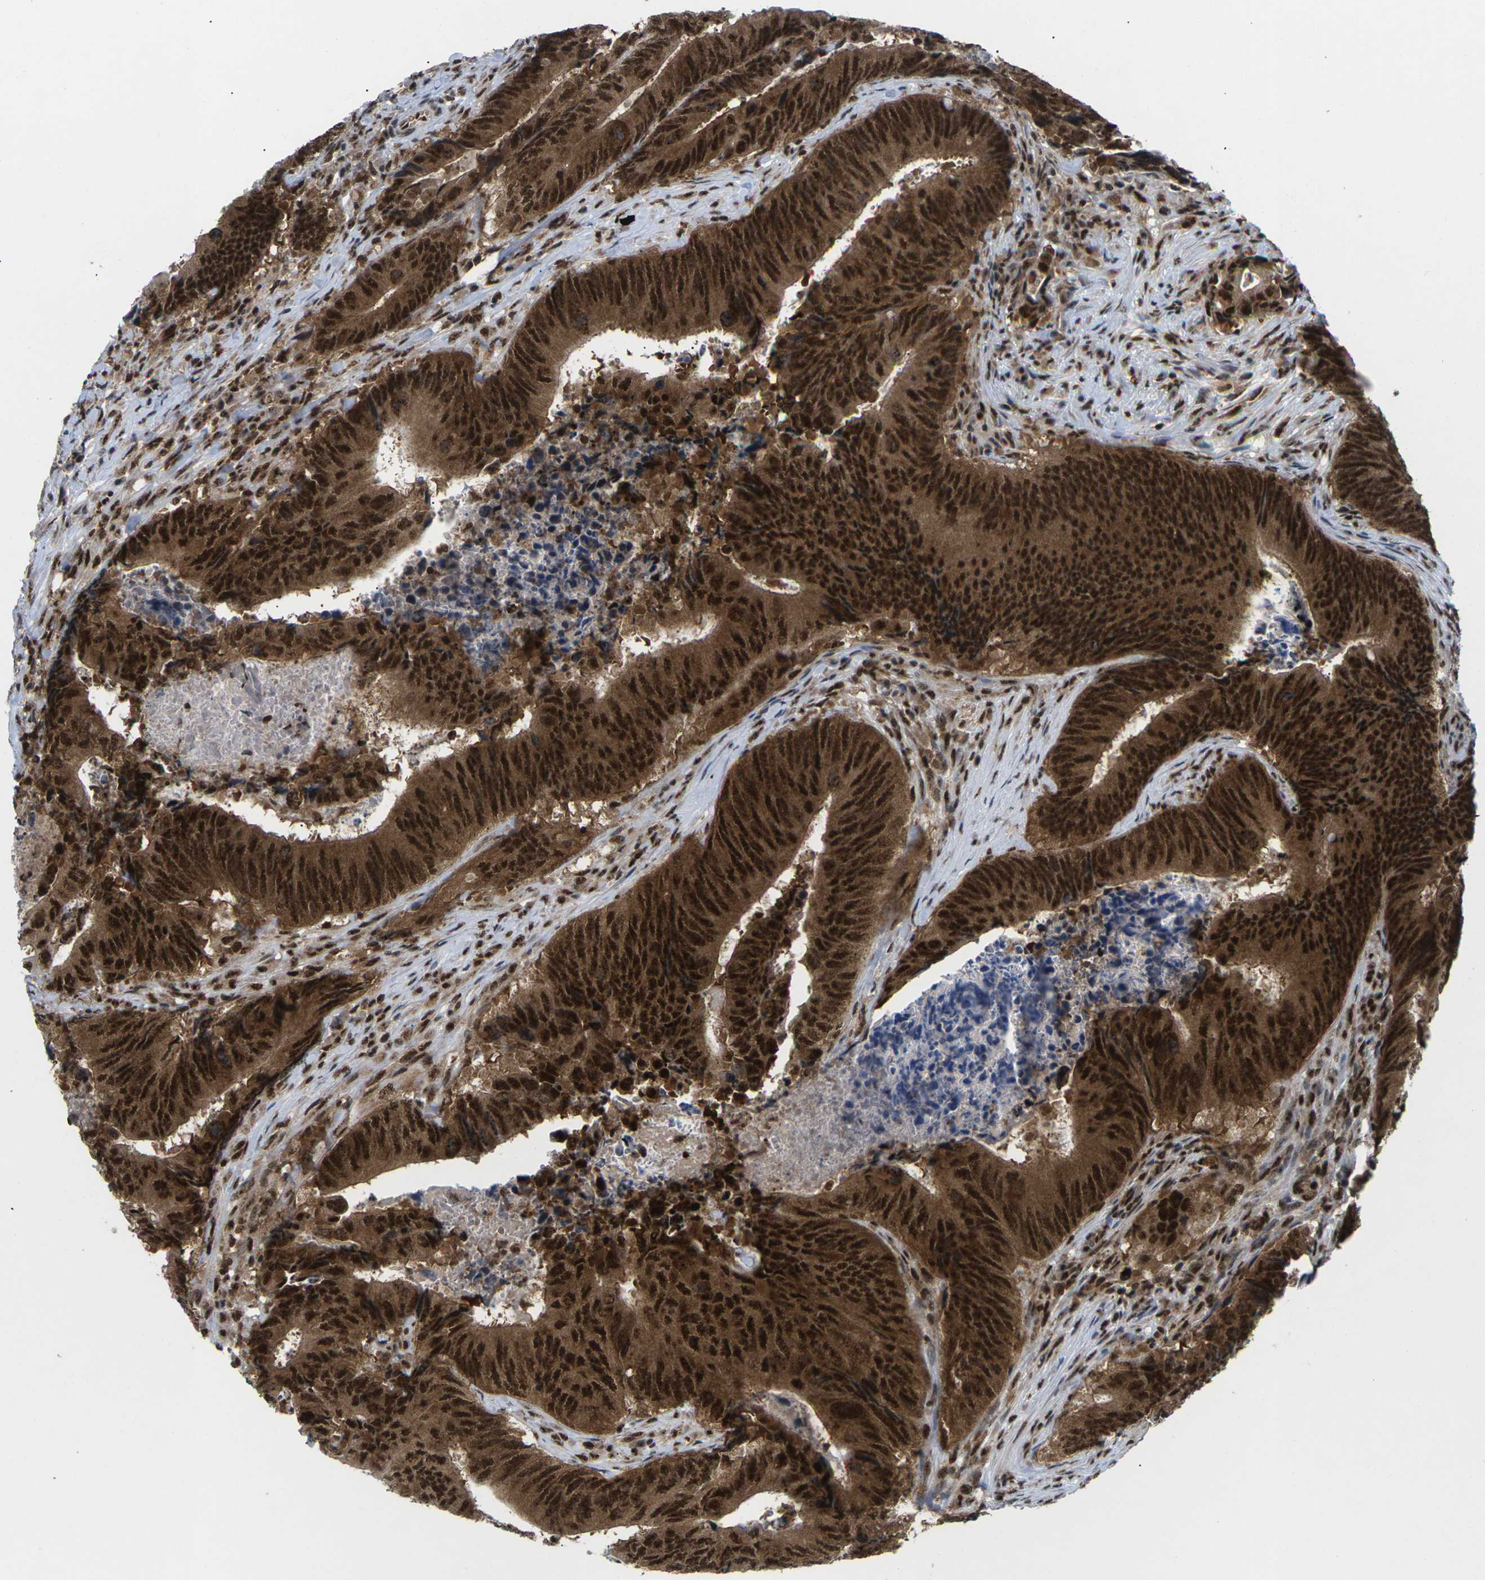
{"staining": {"intensity": "strong", "quantity": ">75%", "location": "cytoplasmic/membranous,nuclear"}, "tissue": "colorectal cancer", "cell_type": "Tumor cells", "image_type": "cancer", "snomed": [{"axis": "morphology", "description": "Normal tissue, NOS"}, {"axis": "morphology", "description": "Adenocarcinoma, NOS"}, {"axis": "topography", "description": "Colon"}], "caption": "An immunohistochemistry (IHC) micrograph of tumor tissue is shown. Protein staining in brown labels strong cytoplasmic/membranous and nuclear positivity in colorectal cancer (adenocarcinoma) within tumor cells. The staining was performed using DAB to visualize the protein expression in brown, while the nuclei were stained in blue with hematoxylin (Magnification: 20x).", "gene": "MAGOH", "patient": {"sex": "male", "age": 56}}